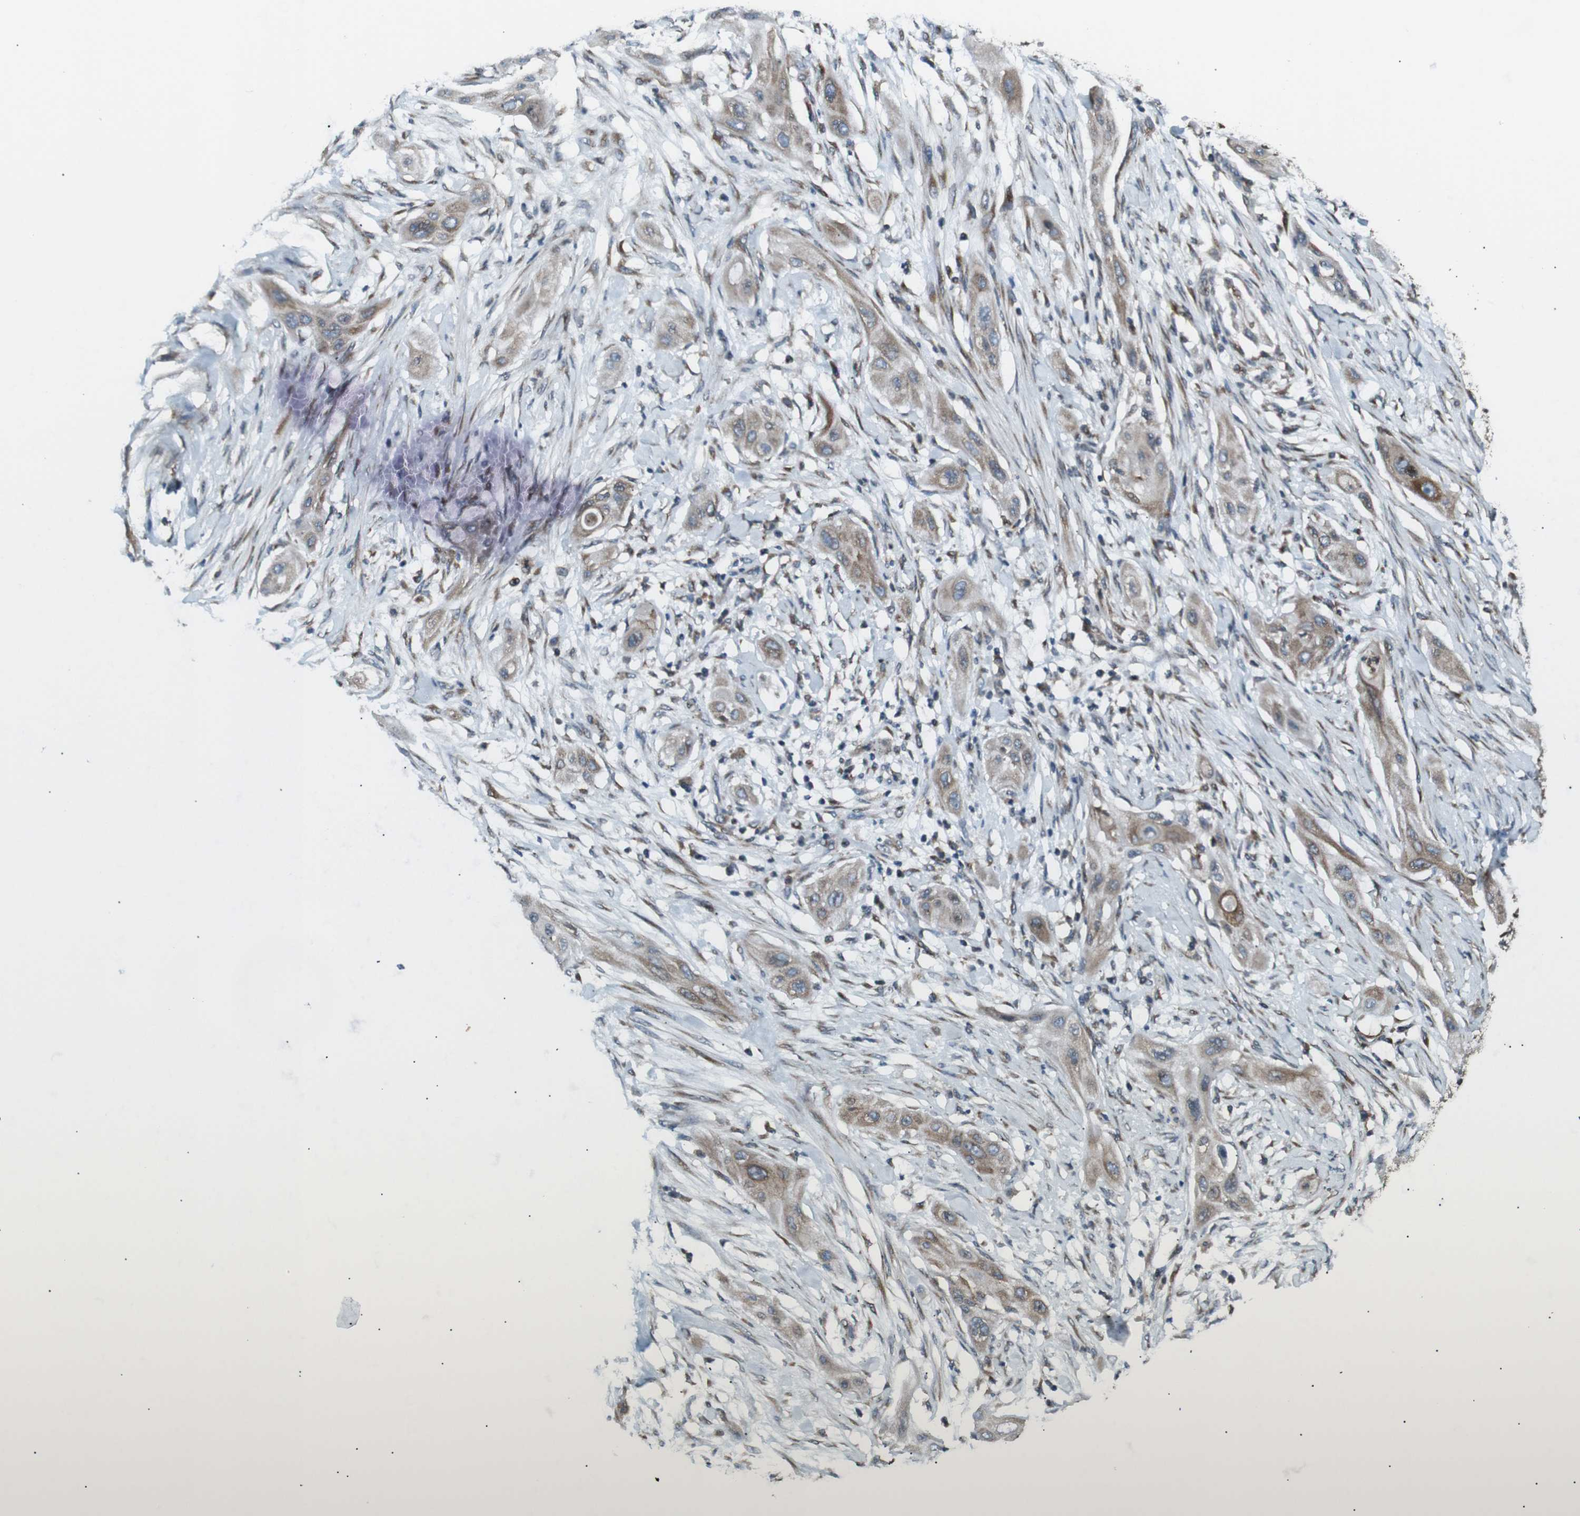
{"staining": {"intensity": "weak", "quantity": ">75%", "location": "cytoplasmic/membranous"}, "tissue": "lung cancer", "cell_type": "Tumor cells", "image_type": "cancer", "snomed": [{"axis": "morphology", "description": "Squamous cell carcinoma, NOS"}, {"axis": "topography", "description": "Lung"}], "caption": "Human lung cancer stained with a brown dye reveals weak cytoplasmic/membranous positive expression in about >75% of tumor cells.", "gene": "LNPK", "patient": {"sex": "female", "age": 47}}